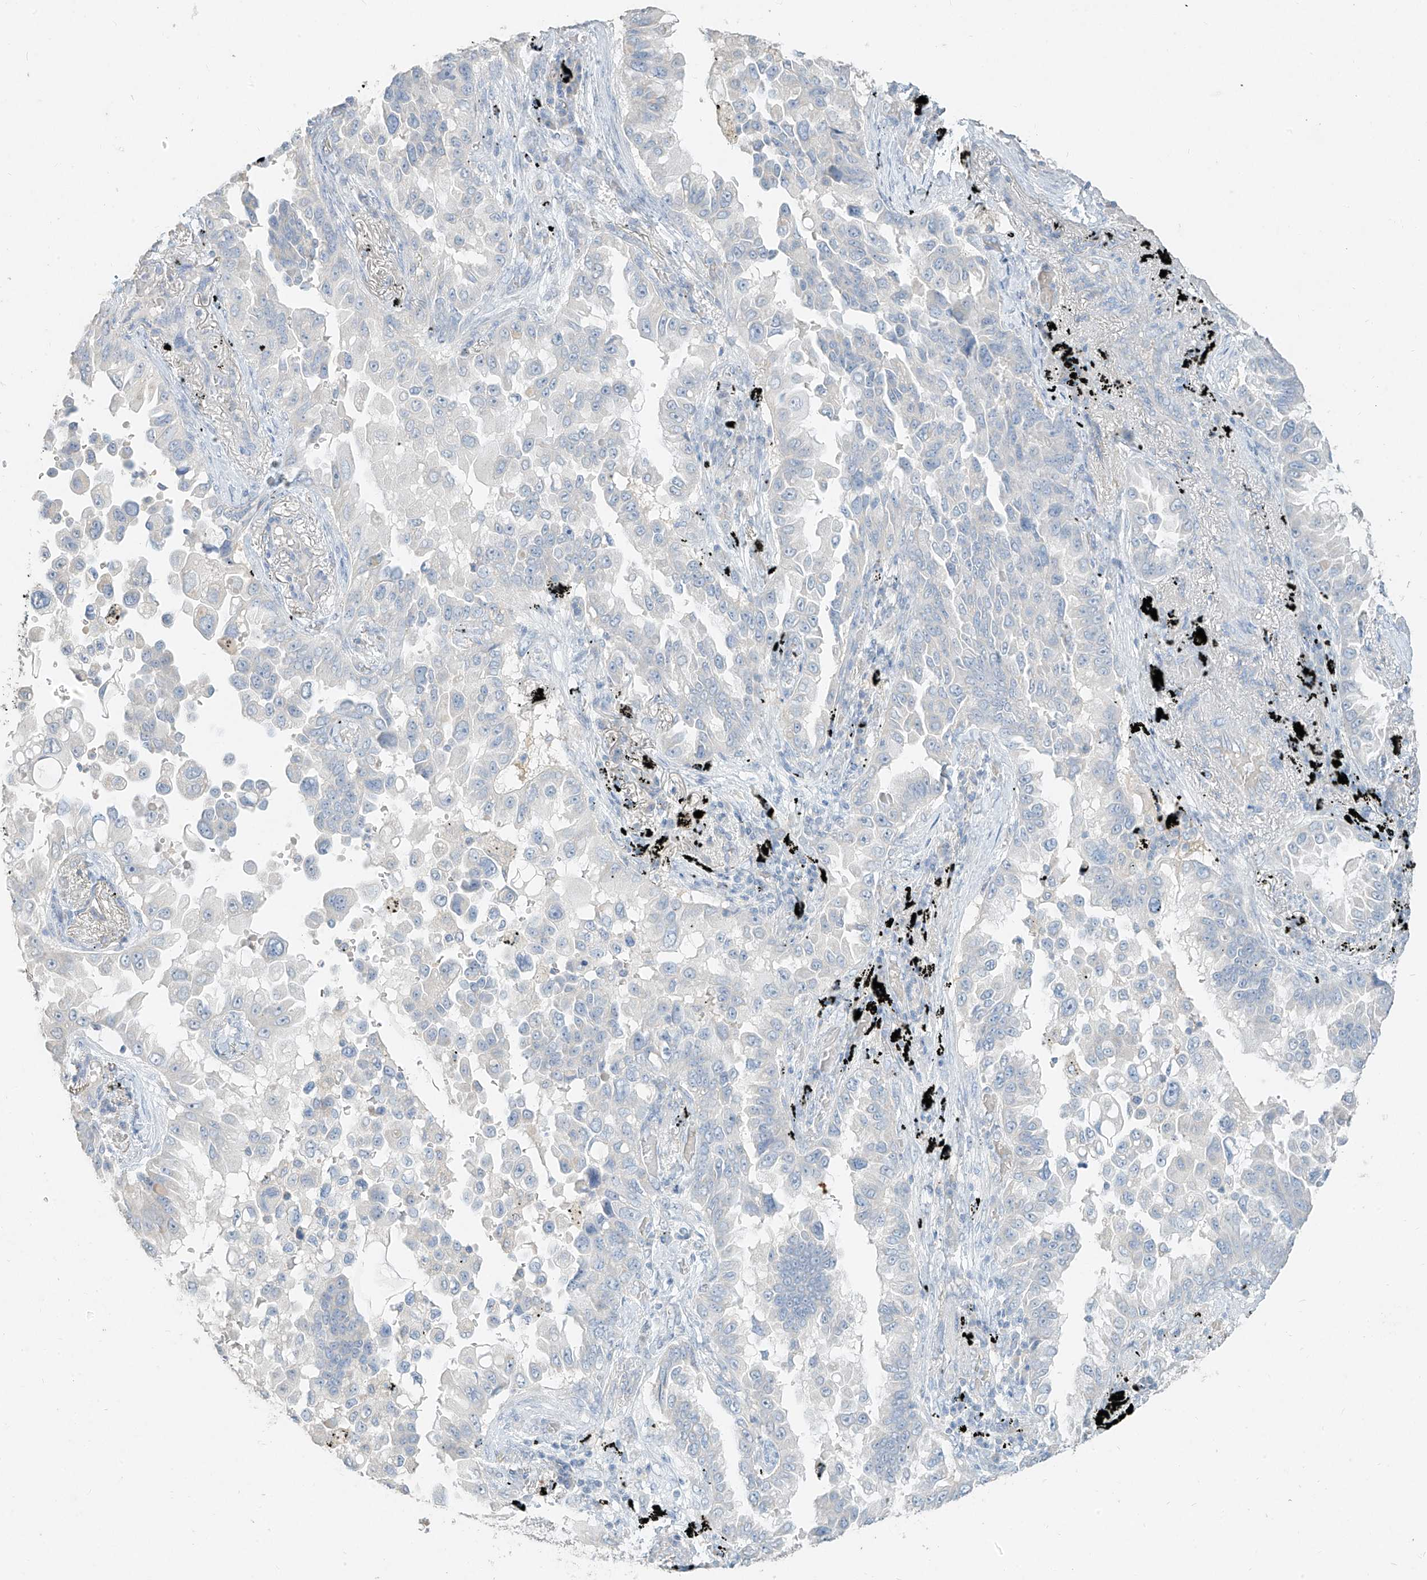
{"staining": {"intensity": "negative", "quantity": "none", "location": "none"}, "tissue": "lung cancer", "cell_type": "Tumor cells", "image_type": "cancer", "snomed": [{"axis": "morphology", "description": "Adenocarcinoma, NOS"}, {"axis": "topography", "description": "Lung"}], "caption": "Immunohistochemistry image of lung adenocarcinoma stained for a protein (brown), which shows no positivity in tumor cells.", "gene": "ZZEF1", "patient": {"sex": "female", "age": 67}}